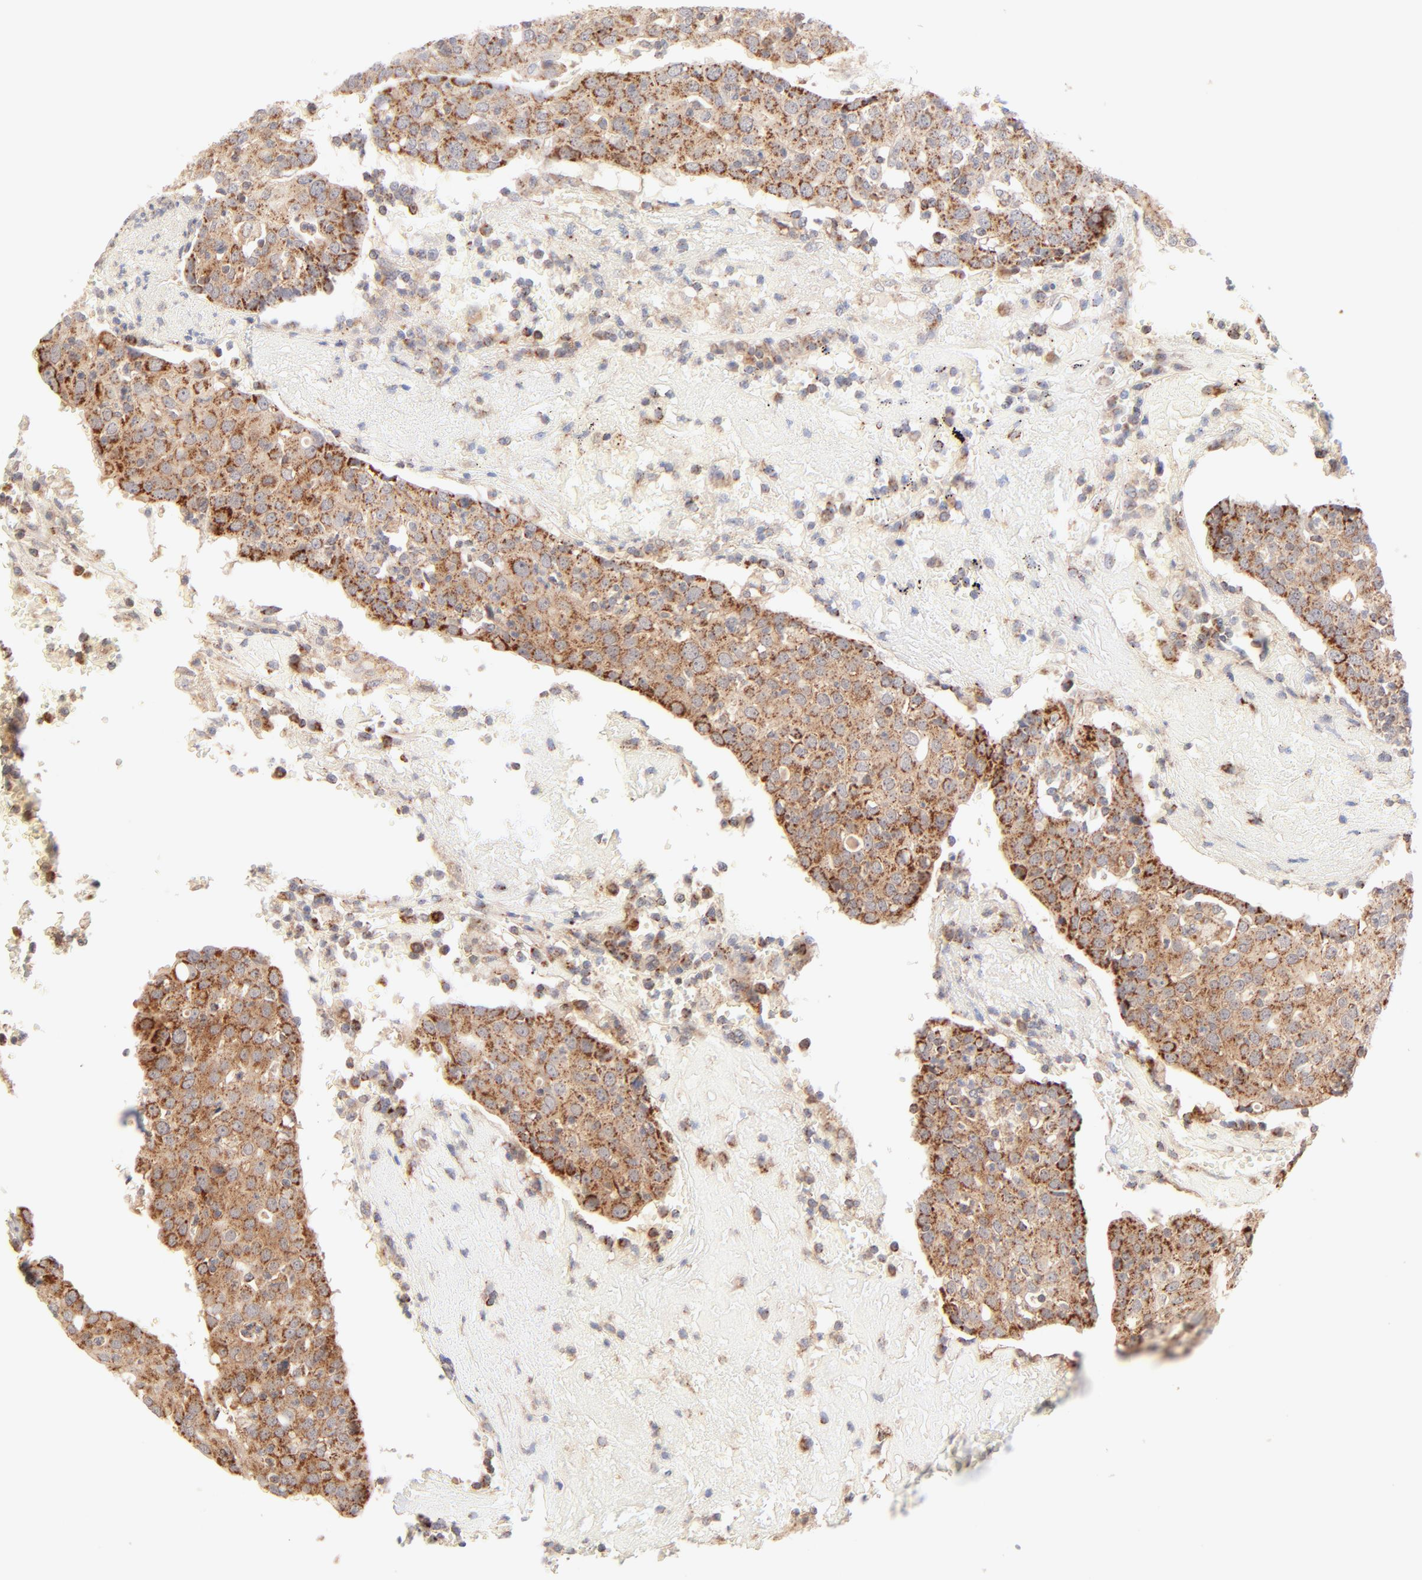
{"staining": {"intensity": "strong", "quantity": ">75%", "location": "cytoplasmic/membranous"}, "tissue": "head and neck cancer", "cell_type": "Tumor cells", "image_type": "cancer", "snomed": [{"axis": "morphology", "description": "Adenocarcinoma, NOS"}, {"axis": "topography", "description": "Salivary gland"}, {"axis": "topography", "description": "Head-Neck"}], "caption": "A brown stain labels strong cytoplasmic/membranous expression of a protein in head and neck cancer (adenocarcinoma) tumor cells.", "gene": "CSPG4", "patient": {"sex": "female", "age": 65}}